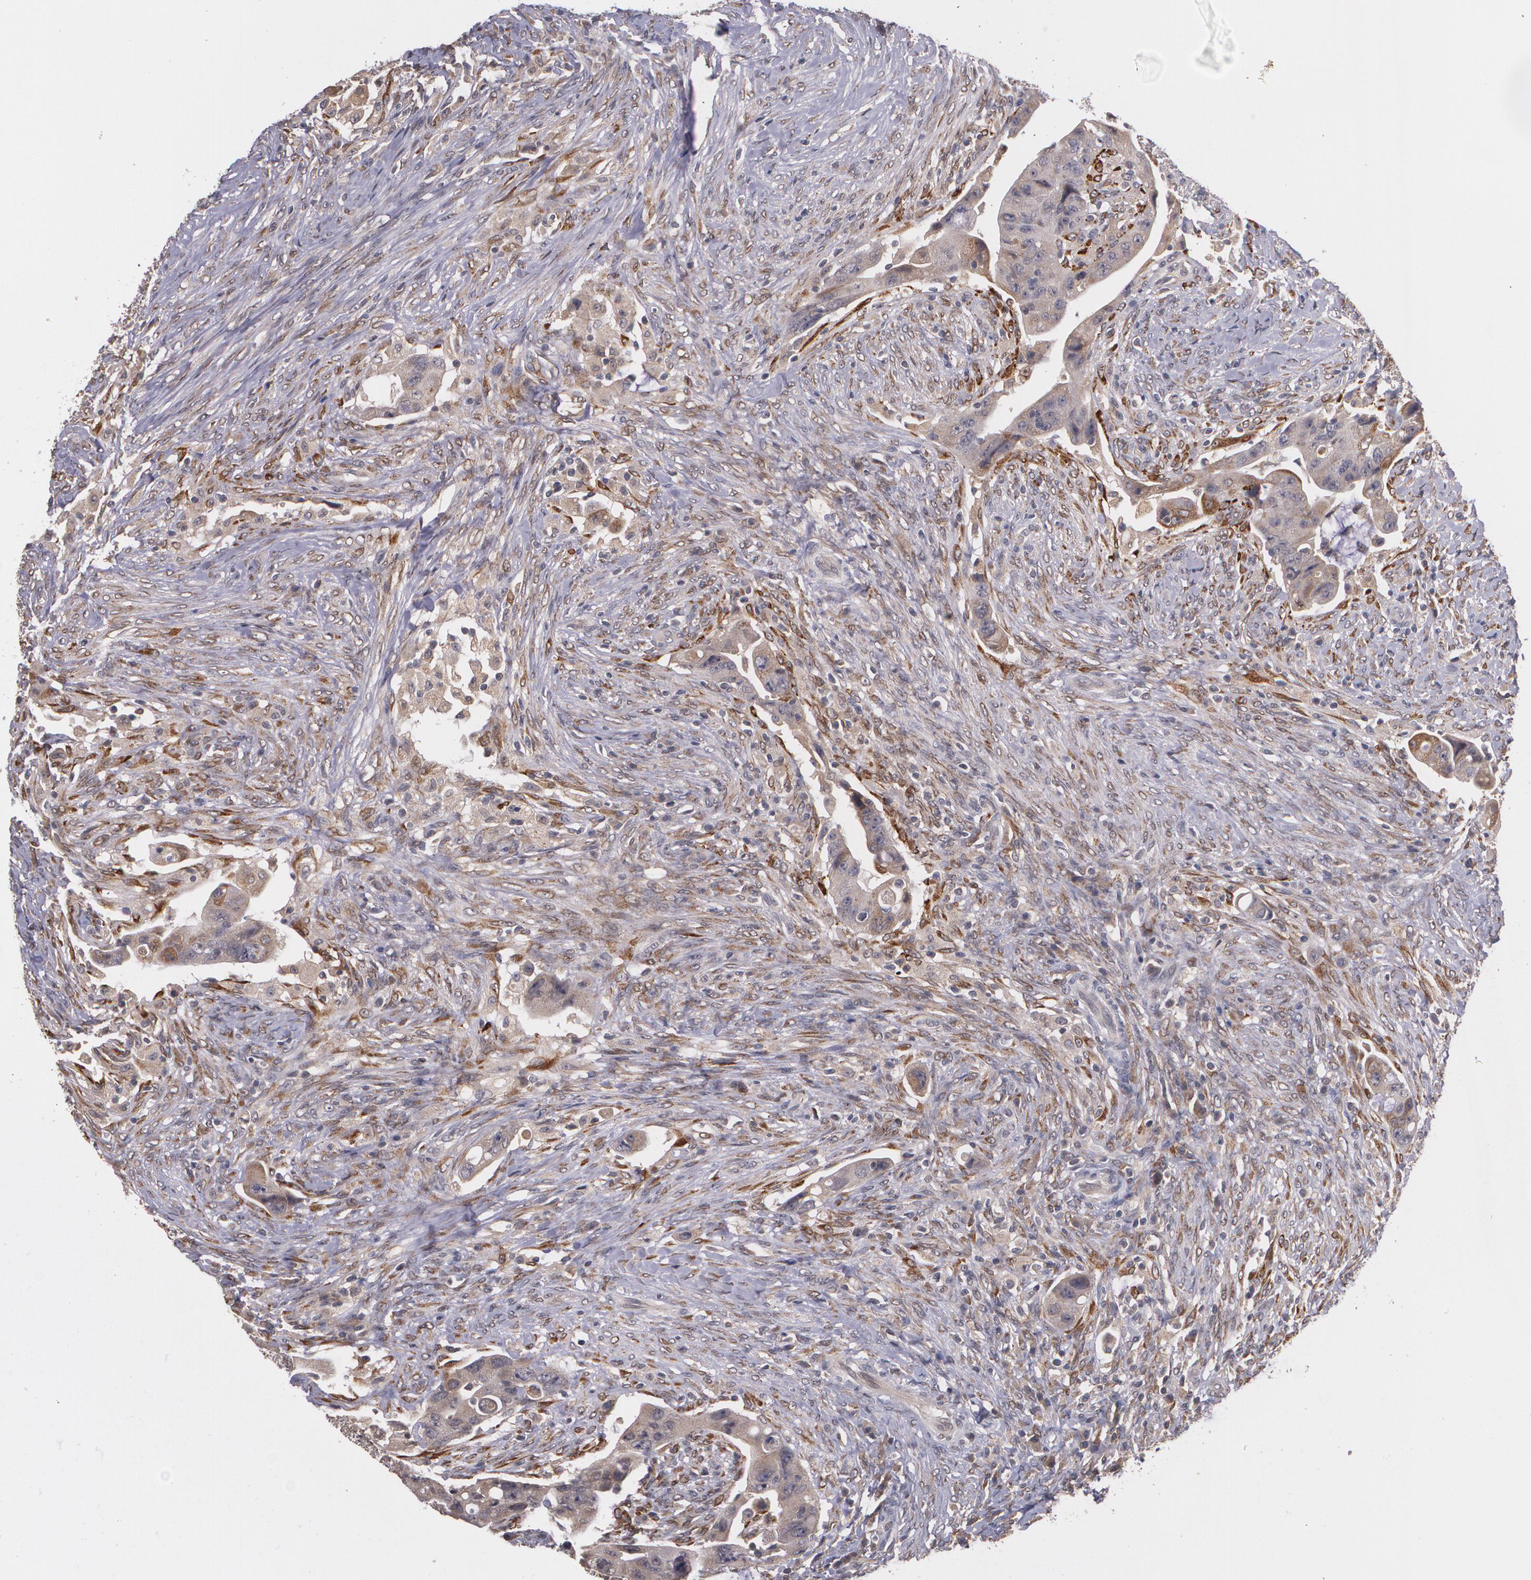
{"staining": {"intensity": "weak", "quantity": "25%-75%", "location": "cytoplasmic/membranous"}, "tissue": "colorectal cancer", "cell_type": "Tumor cells", "image_type": "cancer", "snomed": [{"axis": "morphology", "description": "Adenocarcinoma, NOS"}, {"axis": "topography", "description": "Rectum"}], "caption": "Adenocarcinoma (colorectal) stained with a brown dye reveals weak cytoplasmic/membranous positive expression in approximately 25%-75% of tumor cells.", "gene": "IFNGR2", "patient": {"sex": "female", "age": 71}}